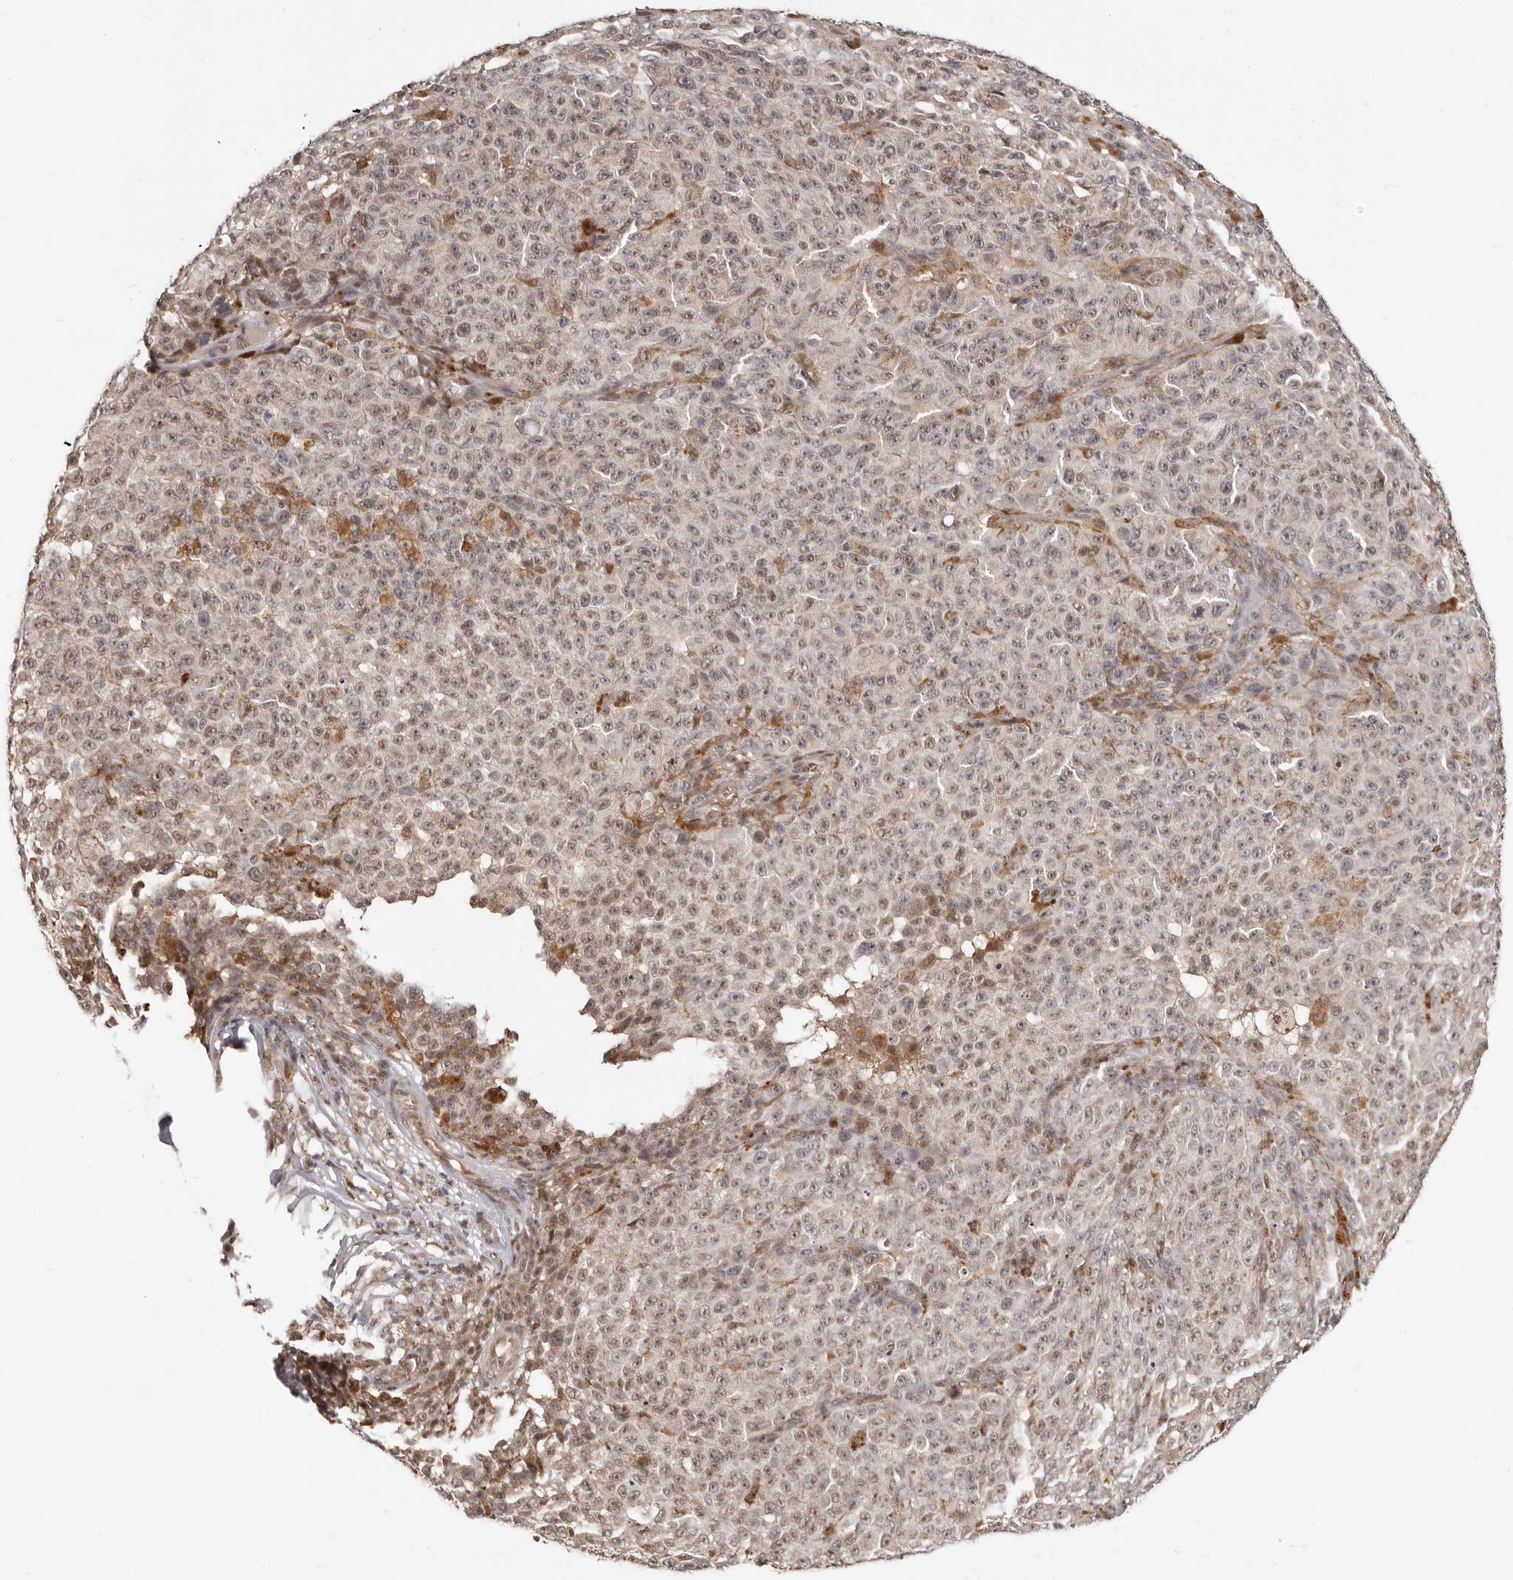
{"staining": {"intensity": "weak", "quantity": ">75%", "location": "nuclear"}, "tissue": "melanoma", "cell_type": "Tumor cells", "image_type": "cancer", "snomed": [{"axis": "morphology", "description": "Malignant melanoma, NOS"}, {"axis": "topography", "description": "Skin"}], "caption": "A micrograph of melanoma stained for a protein exhibits weak nuclear brown staining in tumor cells. (Brightfield microscopy of DAB IHC at high magnification).", "gene": "NCOA3", "patient": {"sex": "female", "age": 82}}